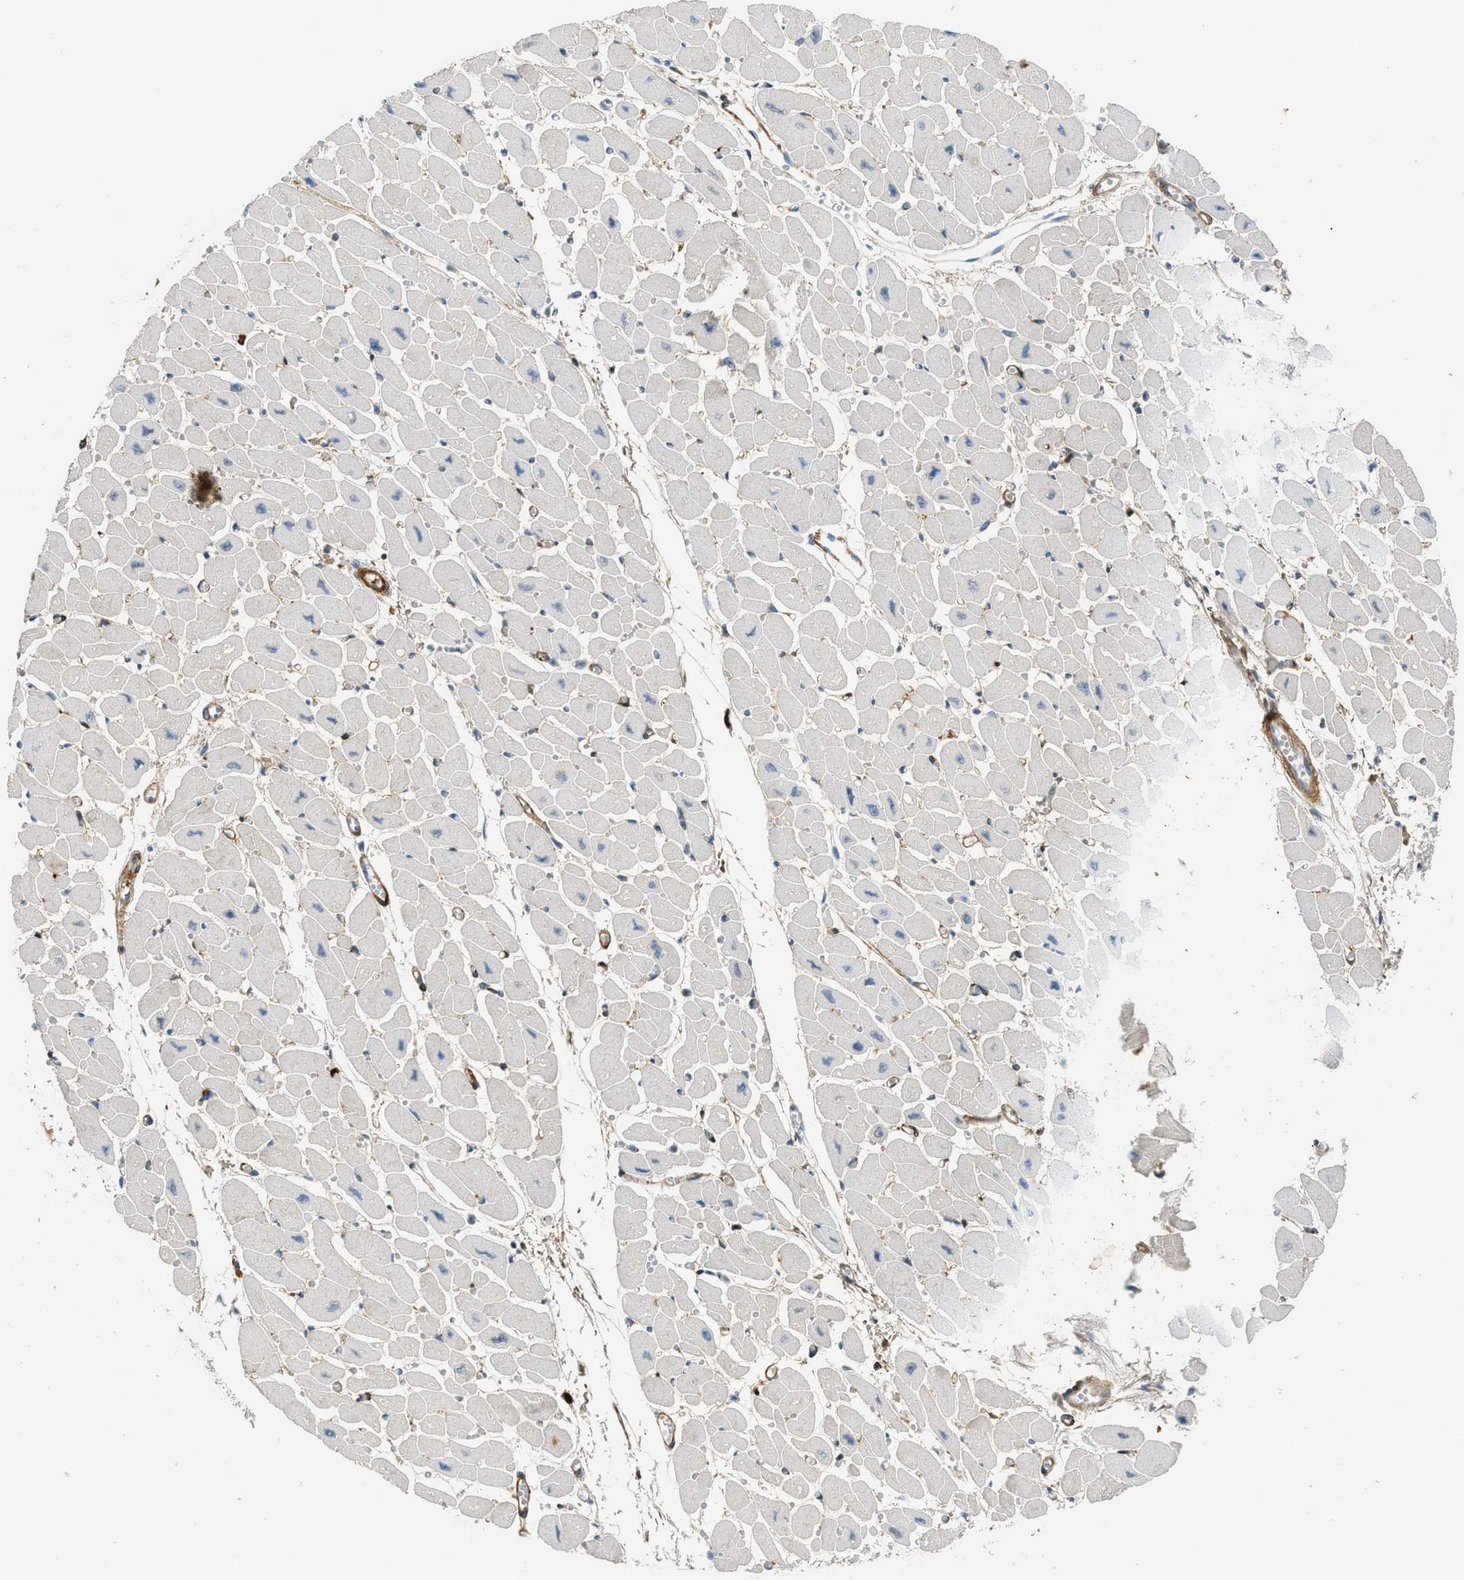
{"staining": {"intensity": "weak", "quantity": "25%-75%", "location": "cytoplasmic/membranous"}, "tissue": "heart muscle", "cell_type": "Cardiomyocytes", "image_type": "normal", "snomed": [{"axis": "morphology", "description": "Normal tissue, NOS"}, {"axis": "topography", "description": "Heart"}], "caption": "Heart muscle stained with immunohistochemistry (IHC) demonstrates weak cytoplasmic/membranous staining in about 25%-75% of cardiomyocytes.", "gene": "EDNRA", "patient": {"sex": "female", "age": 54}}